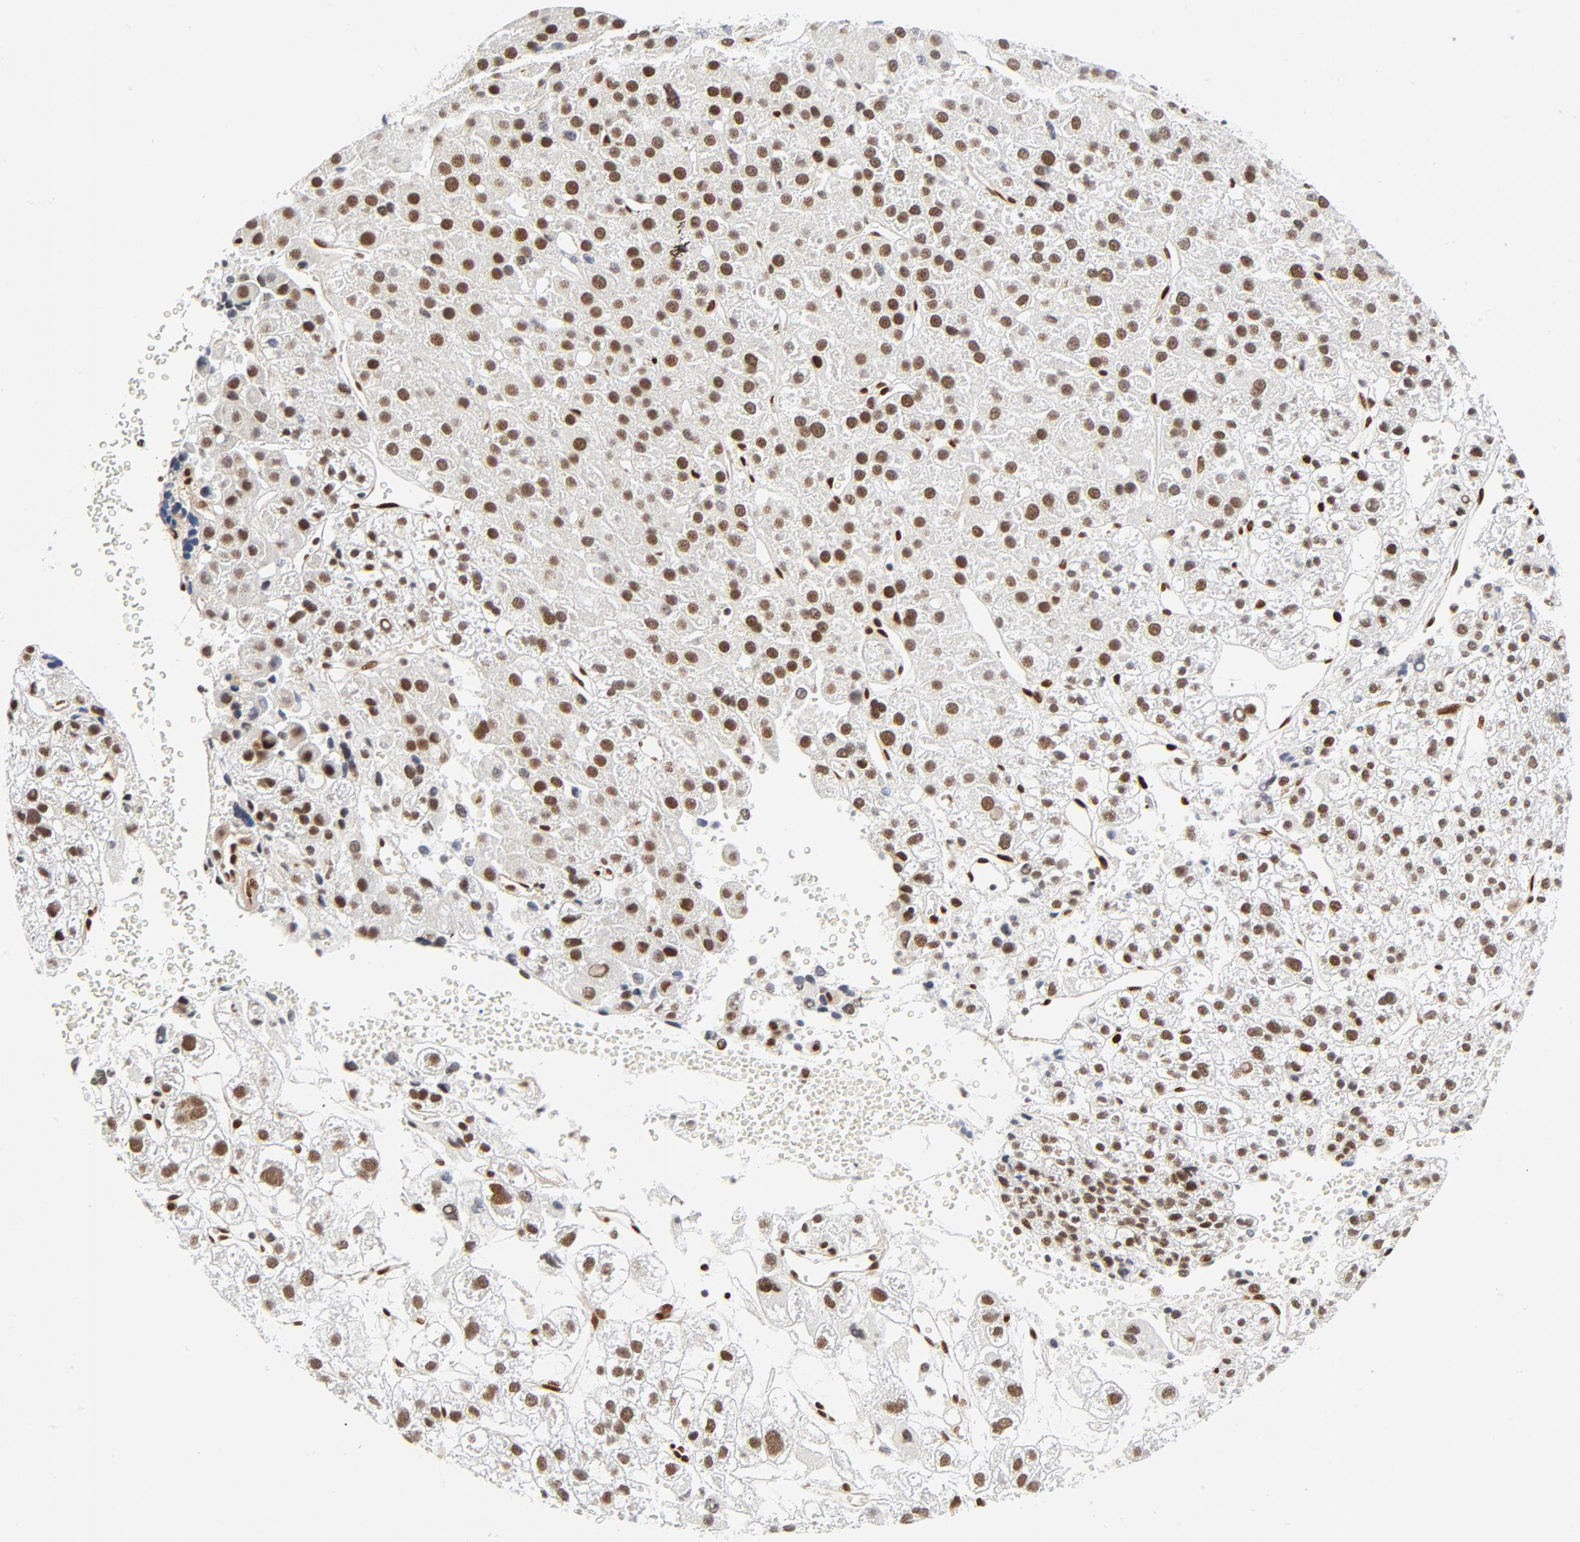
{"staining": {"intensity": "moderate", "quantity": ">75%", "location": "nuclear"}, "tissue": "liver cancer", "cell_type": "Tumor cells", "image_type": "cancer", "snomed": [{"axis": "morphology", "description": "Carcinoma, Hepatocellular, NOS"}, {"axis": "topography", "description": "Liver"}], "caption": "Tumor cells demonstrate moderate nuclear expression in about >75% of cells in liver cancer (hepatocellular carcinoma).", "gene": "MEF2A", "patient": {"sex": "female", "age": 85}}